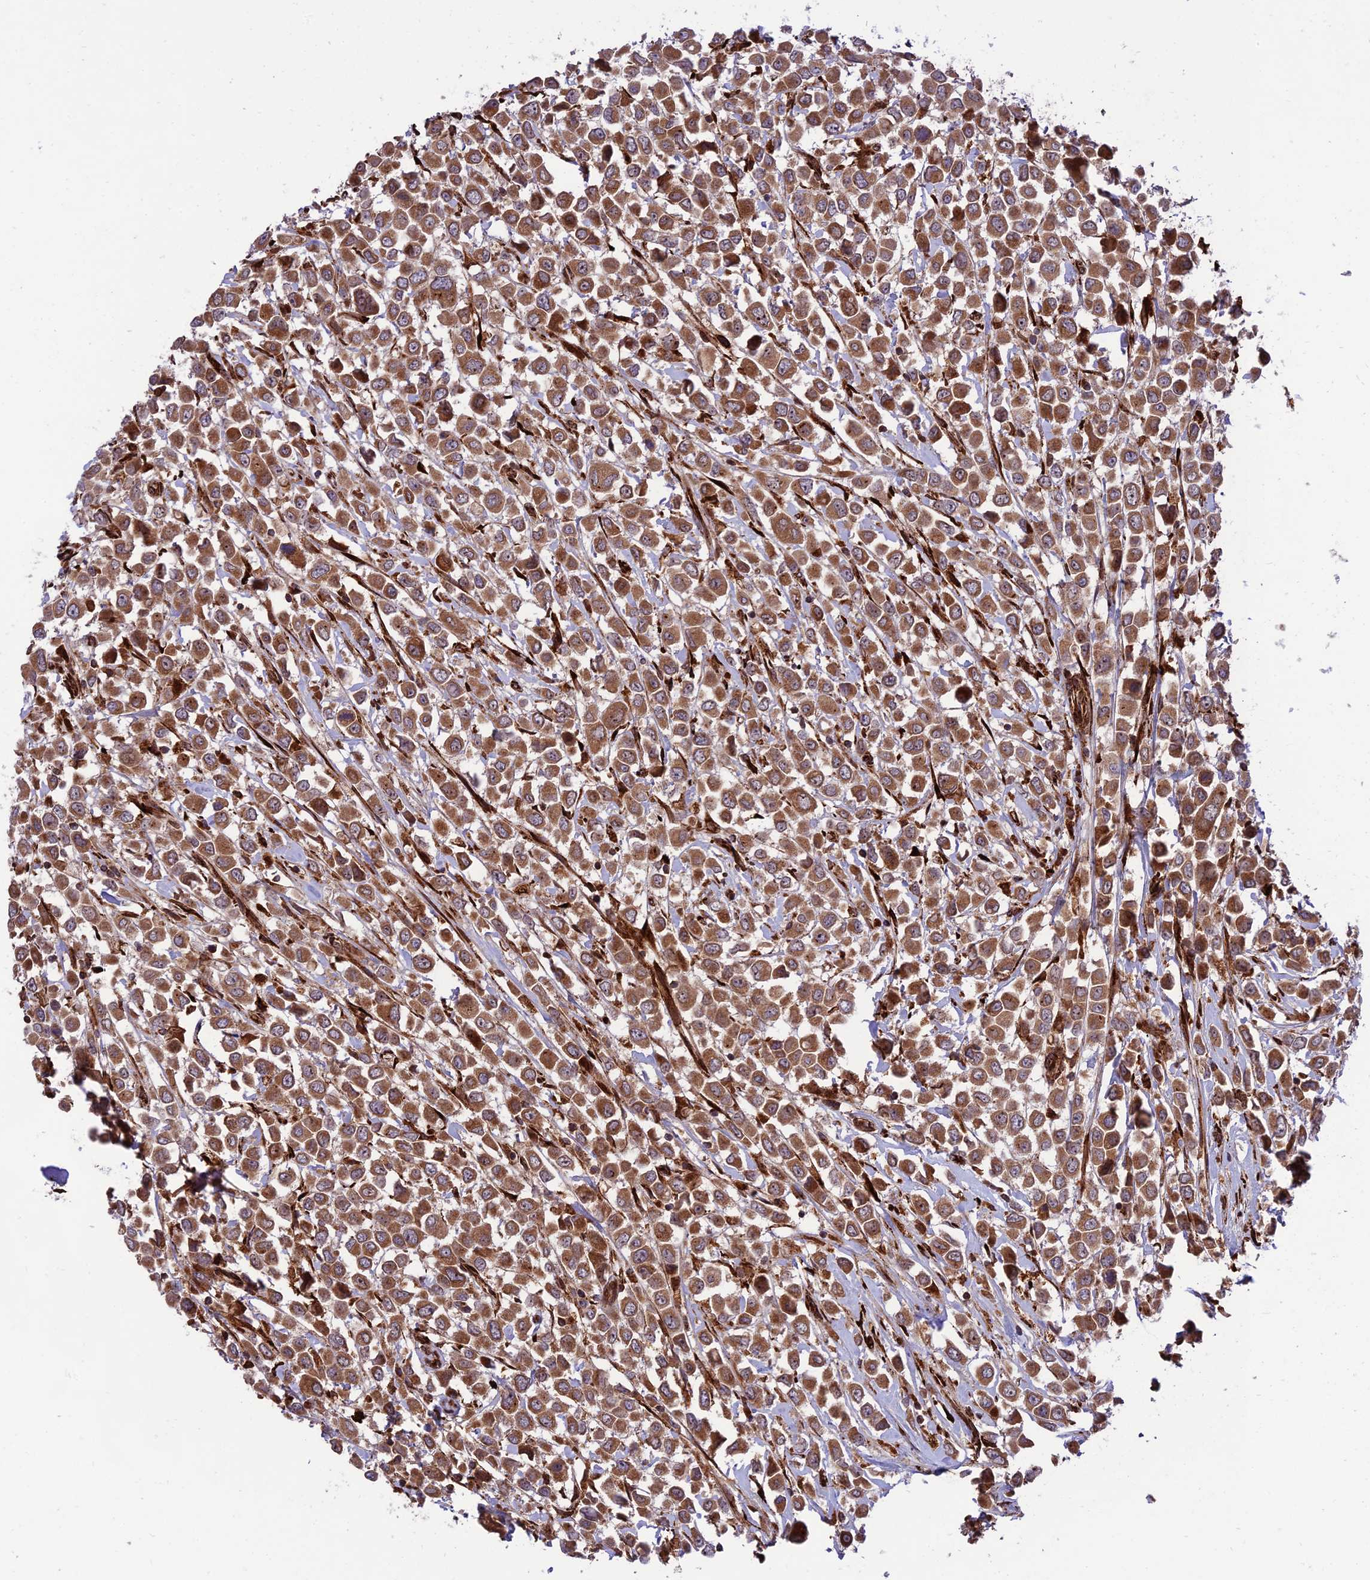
{"staining": {"intensity": "strong", "quantity": ">75%", "location": "cytoplasmic/membranous"}, "tissue": "breast cancer", "cell_type": "Tumor cells", "image_type": "cancer", "snomed": [{"axis": "morphology", "description": "Duct carcinoma"}, {"axis": "topography", "description": "Breast"}], "caption": "Protein expression by immunohistochemistry displays strong cytoplasmic/membranous positivity in approximately >75% of tumor cells in breast intraductal carcinoma.", "gene": "CRTAP", "patient": {"sex": "female", "age": 61}}